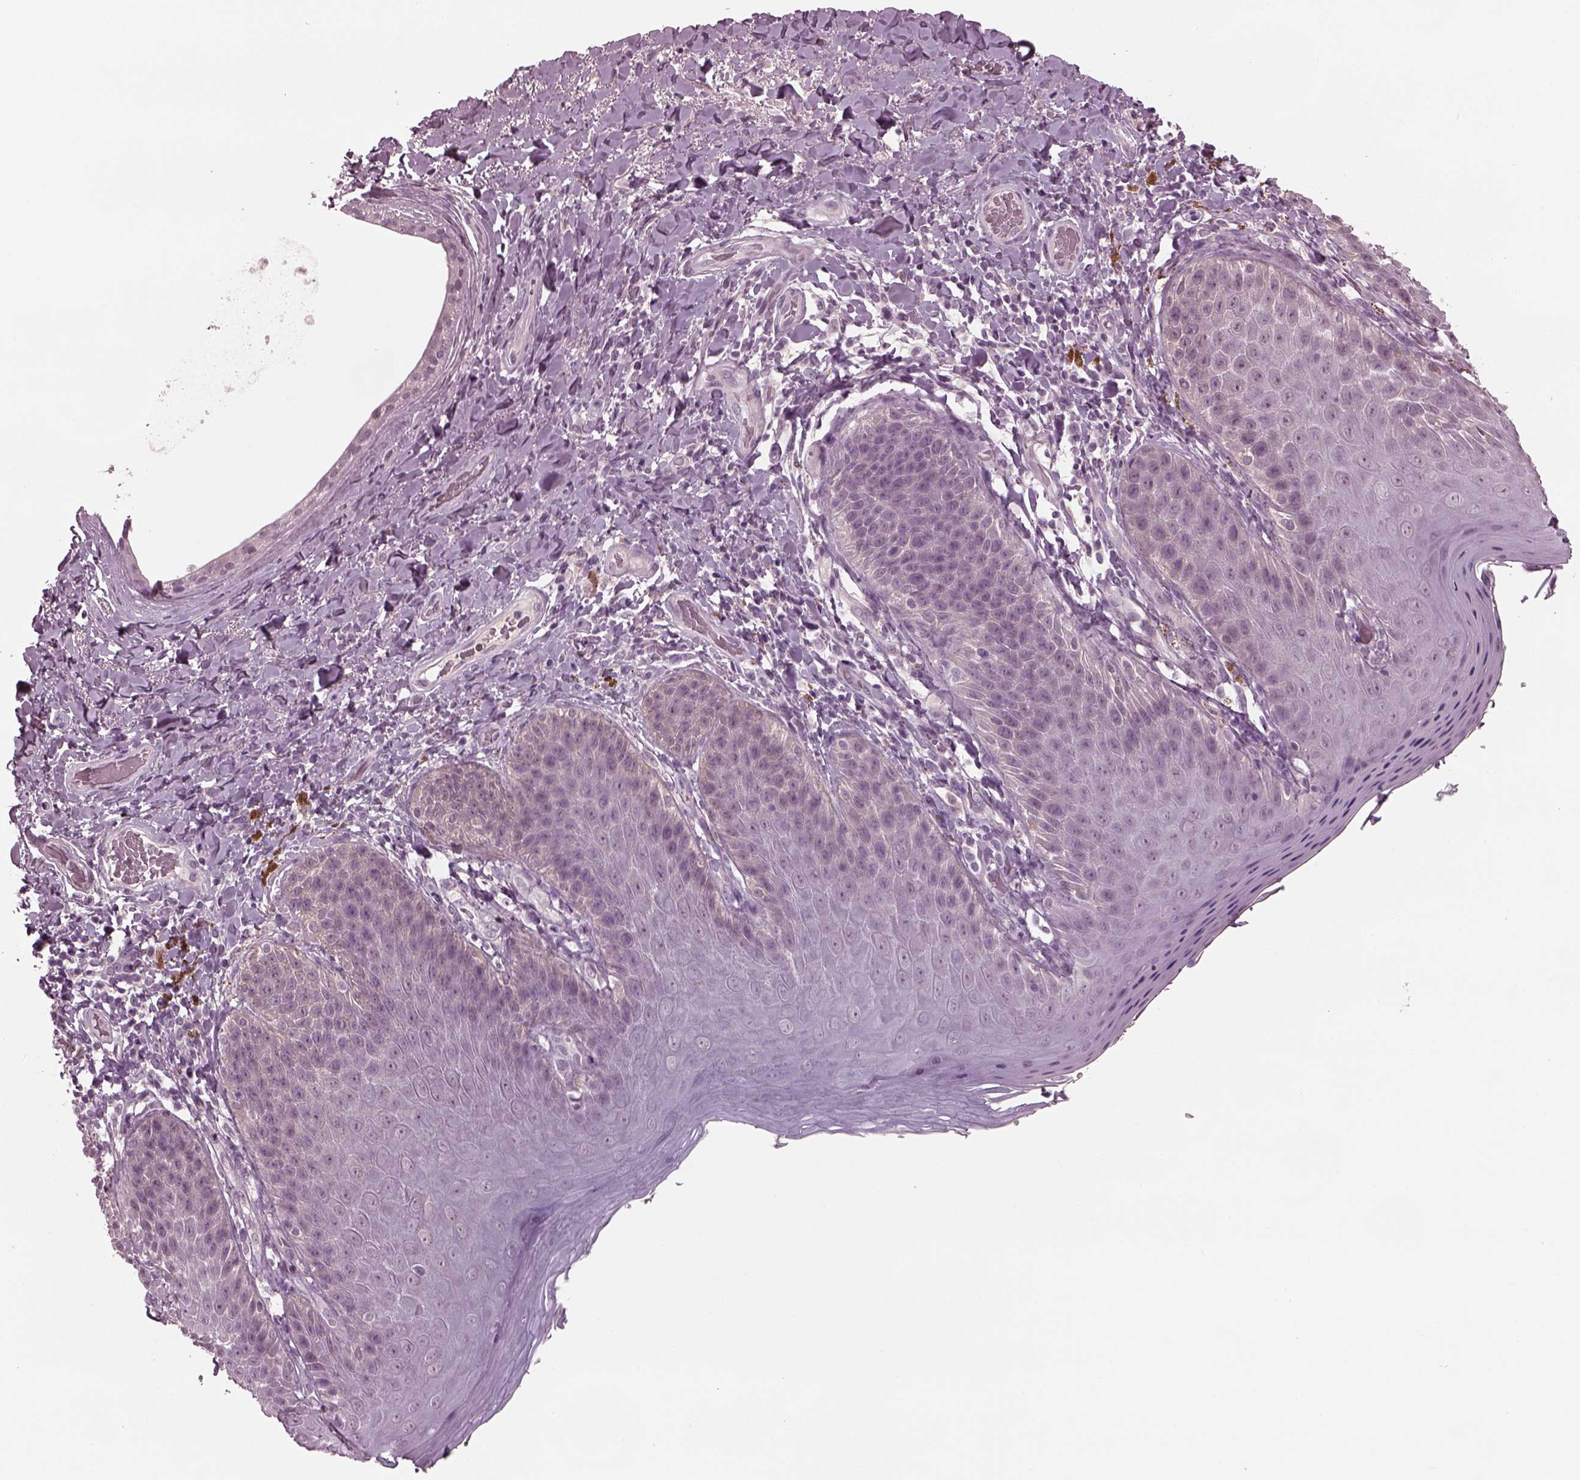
{"staining": {"intensity": "negative", "quantity": "none", "location": "none"}, "tissue": "skin", "cell_type": "Epidermal cells", "image_type": "normal", "snomed": [{"axis": "morphology", "description": "Normal tissue, NOS"}, {"axis": "topography", "description": "Anal"}], "caption": "Immunohistochemistry (IHC) micrograph of normal skin: skin stained with DAB displays no significant protein expression in epidermal cells. (DAB IHC visualized using brightfield microscopy, high magnification).", "gene": "CLCN4", "patient": {"sex": "male", "age": 53}}